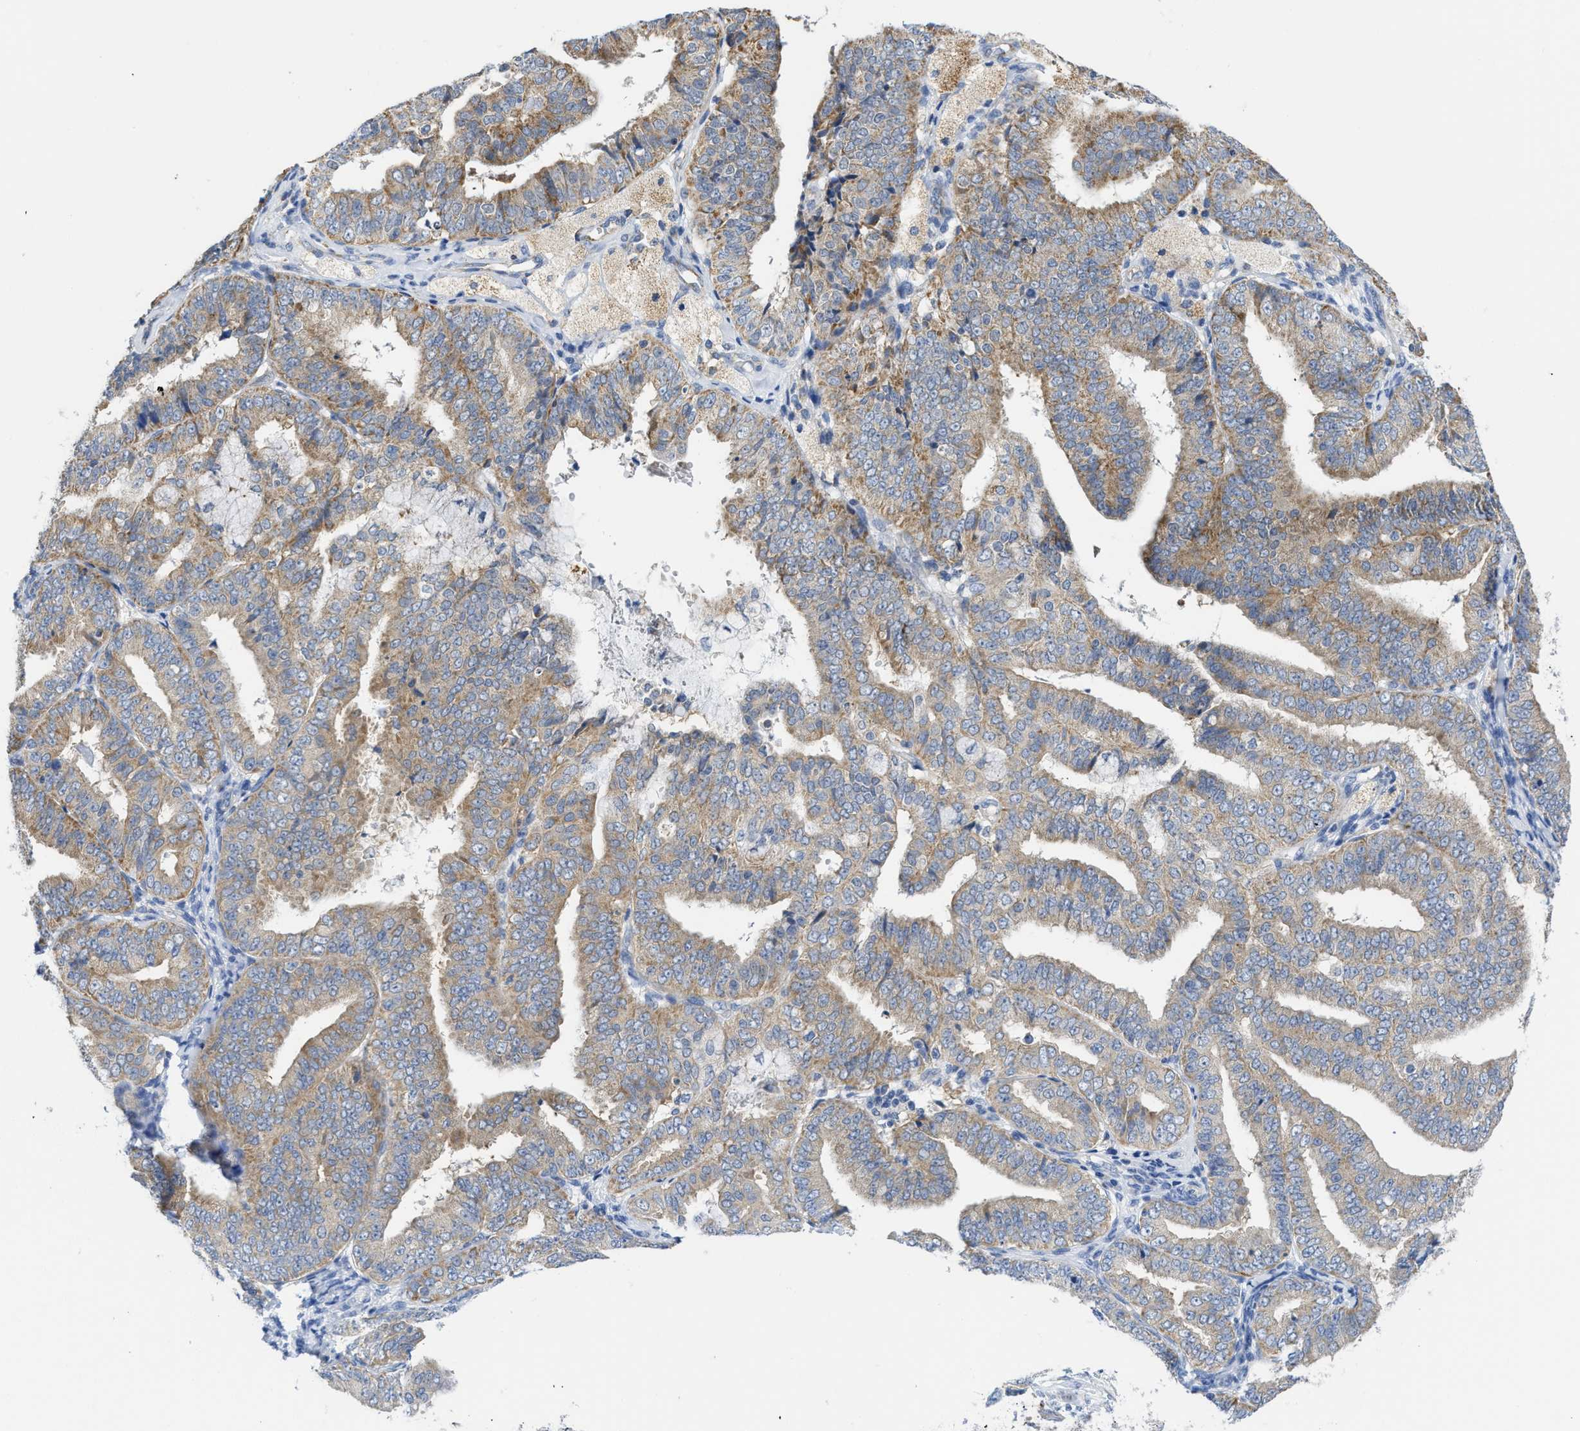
{"staining": {"intensity": "moderate", "quantity": ">75%", "location": "cytoplasmic/membranous"}, "tissue": "endometrial cancer", "cell_type": "Tumor cells", "image_type": "cancer", "snomed": [{"axis": "morphology", "description": "Adenocarcinoma, NOS"}, {"axis": "topography", "description": "Endometrium"}], "caption": "DAB immunohistochemical staining of endometrial adenocarcinoma exhibits moderate cytoplasmic/membranous protein expression in approximately >75% of tumor cells.", "gene": "GATD3", "patient": {"sex": "female", "age": 63}}